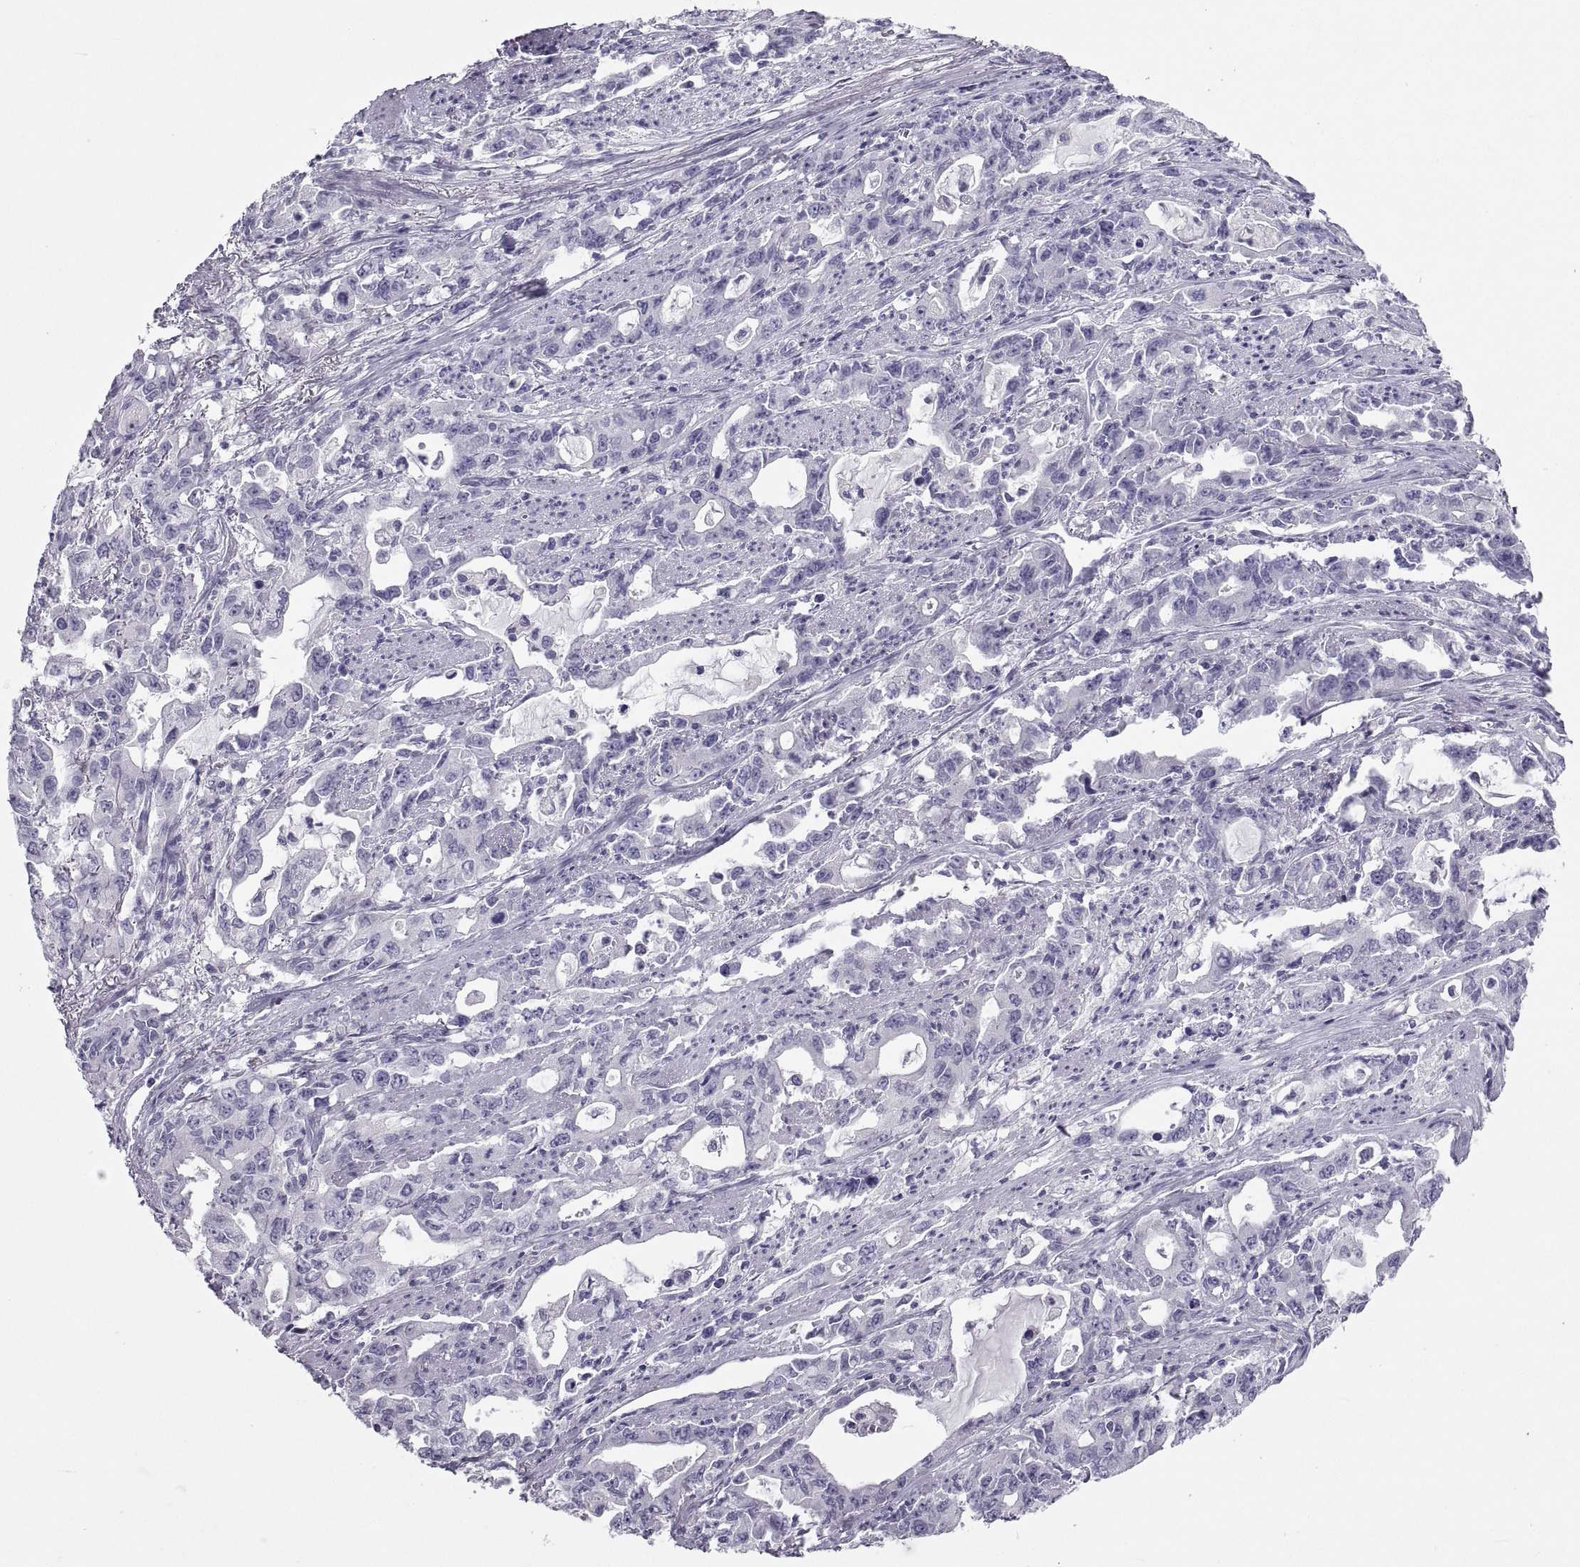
{"staining": {"intensity": "negative", "quantity": "none", "location": "none"}, "tissue": "stomach cancer", "cell_type": "Tumor cells", "image_type": "cancer", "snomed": [{"axis": "morphology", "description": "Adenocarcinoma, NOS"}, {"axis": "topography", "description": "Stomach, upper"}], "caption": "An IHC histopathology image of stomach adenocarcinoma is shown. There is no staining in tumor cells of stomach adenocarcinoma.", "gene": "PCSK1N", "patient": {"sex": "male", "age": 85}}